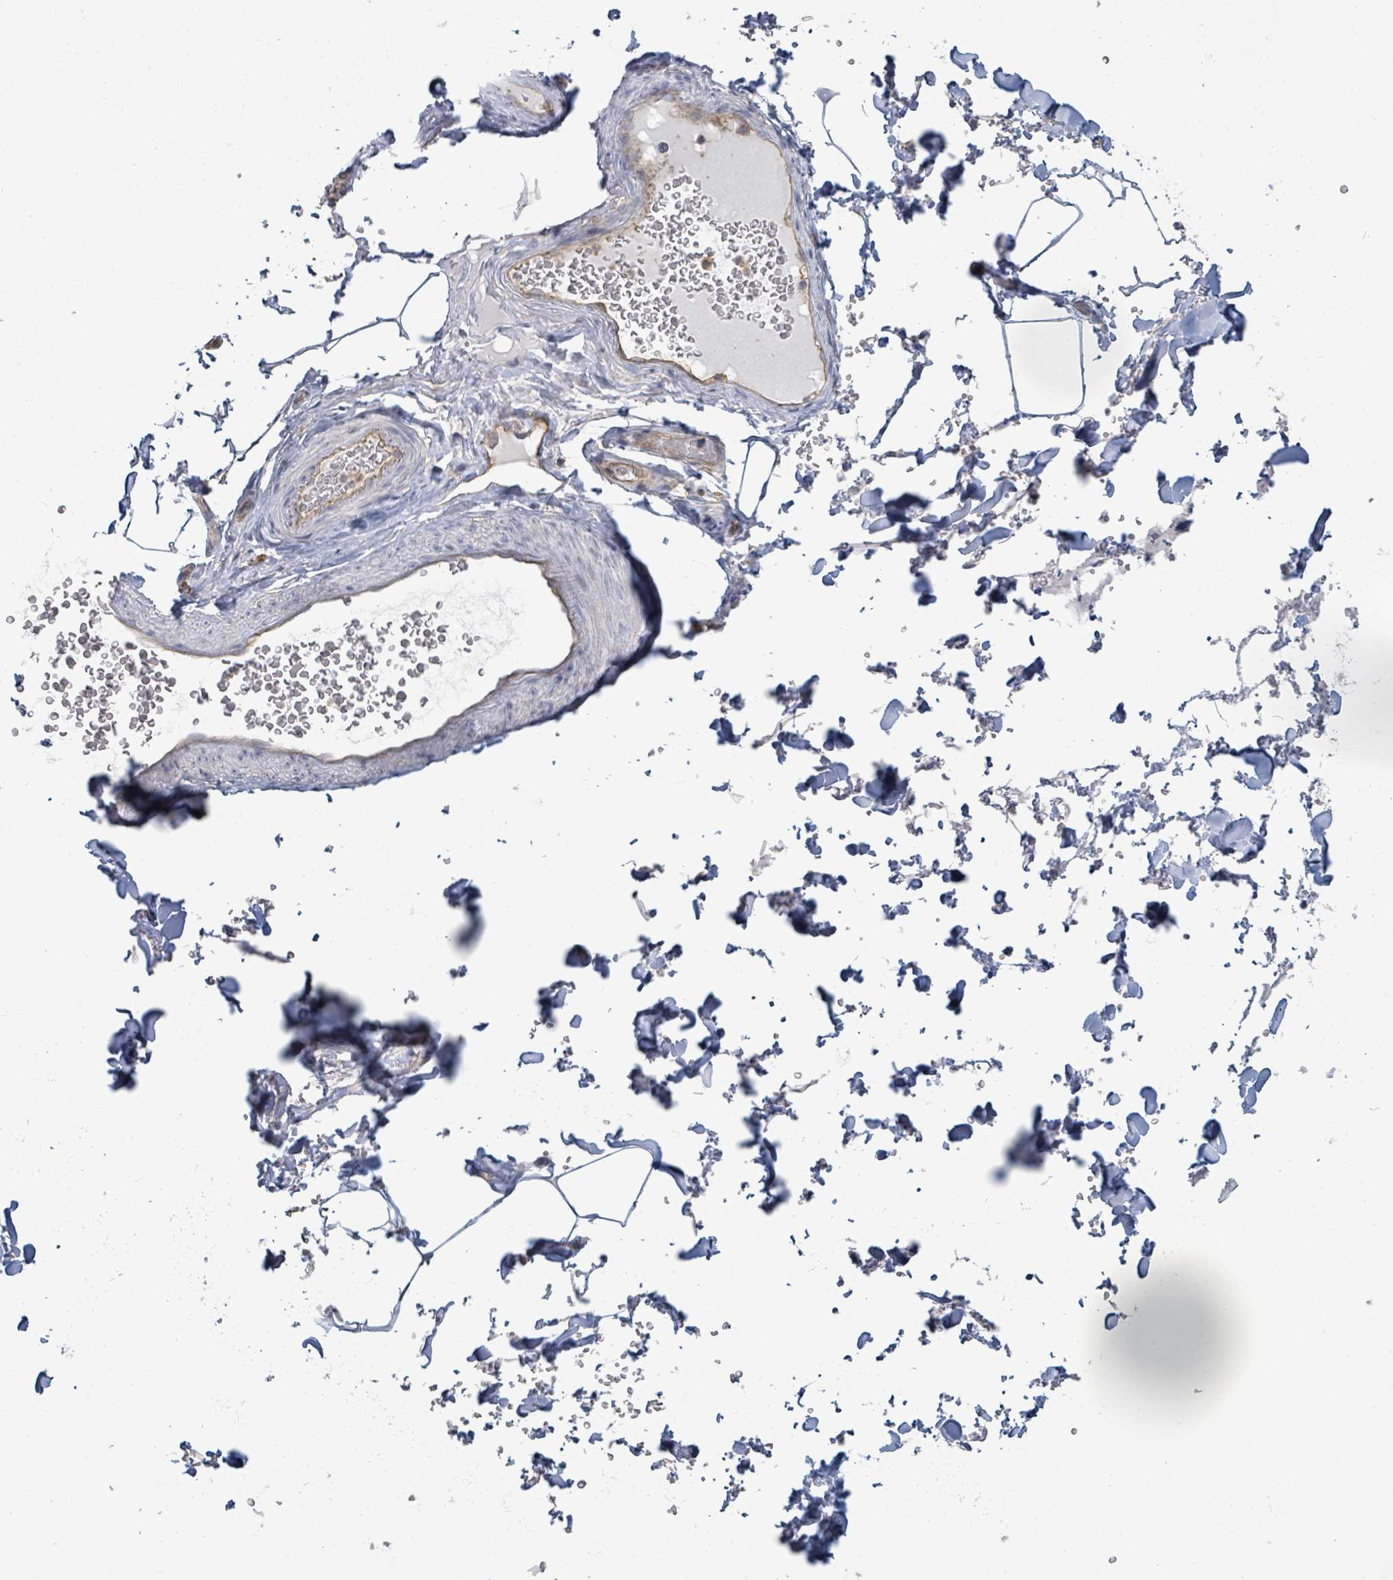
{"staining": {"intensity": "negative", "quantity": "none", "location": "none"}, "tissue": "adipose tissue", "cell_type": "Adipocytes", "image_type": "normal", "snomed": [{"axis": "morphology", "description": "Normal tissue, NOS"}, {"axis": "topography", "description": "Rectum"}, {"axis": "topography", "description": "Peripheral nerve tissue"}], "caption": "An image of adipose tissue stained for a protein demonstrates no brown staining in adipocytes.", "gene": "TNFRSF14", "patient": {"sex": "female", "age": 69}}